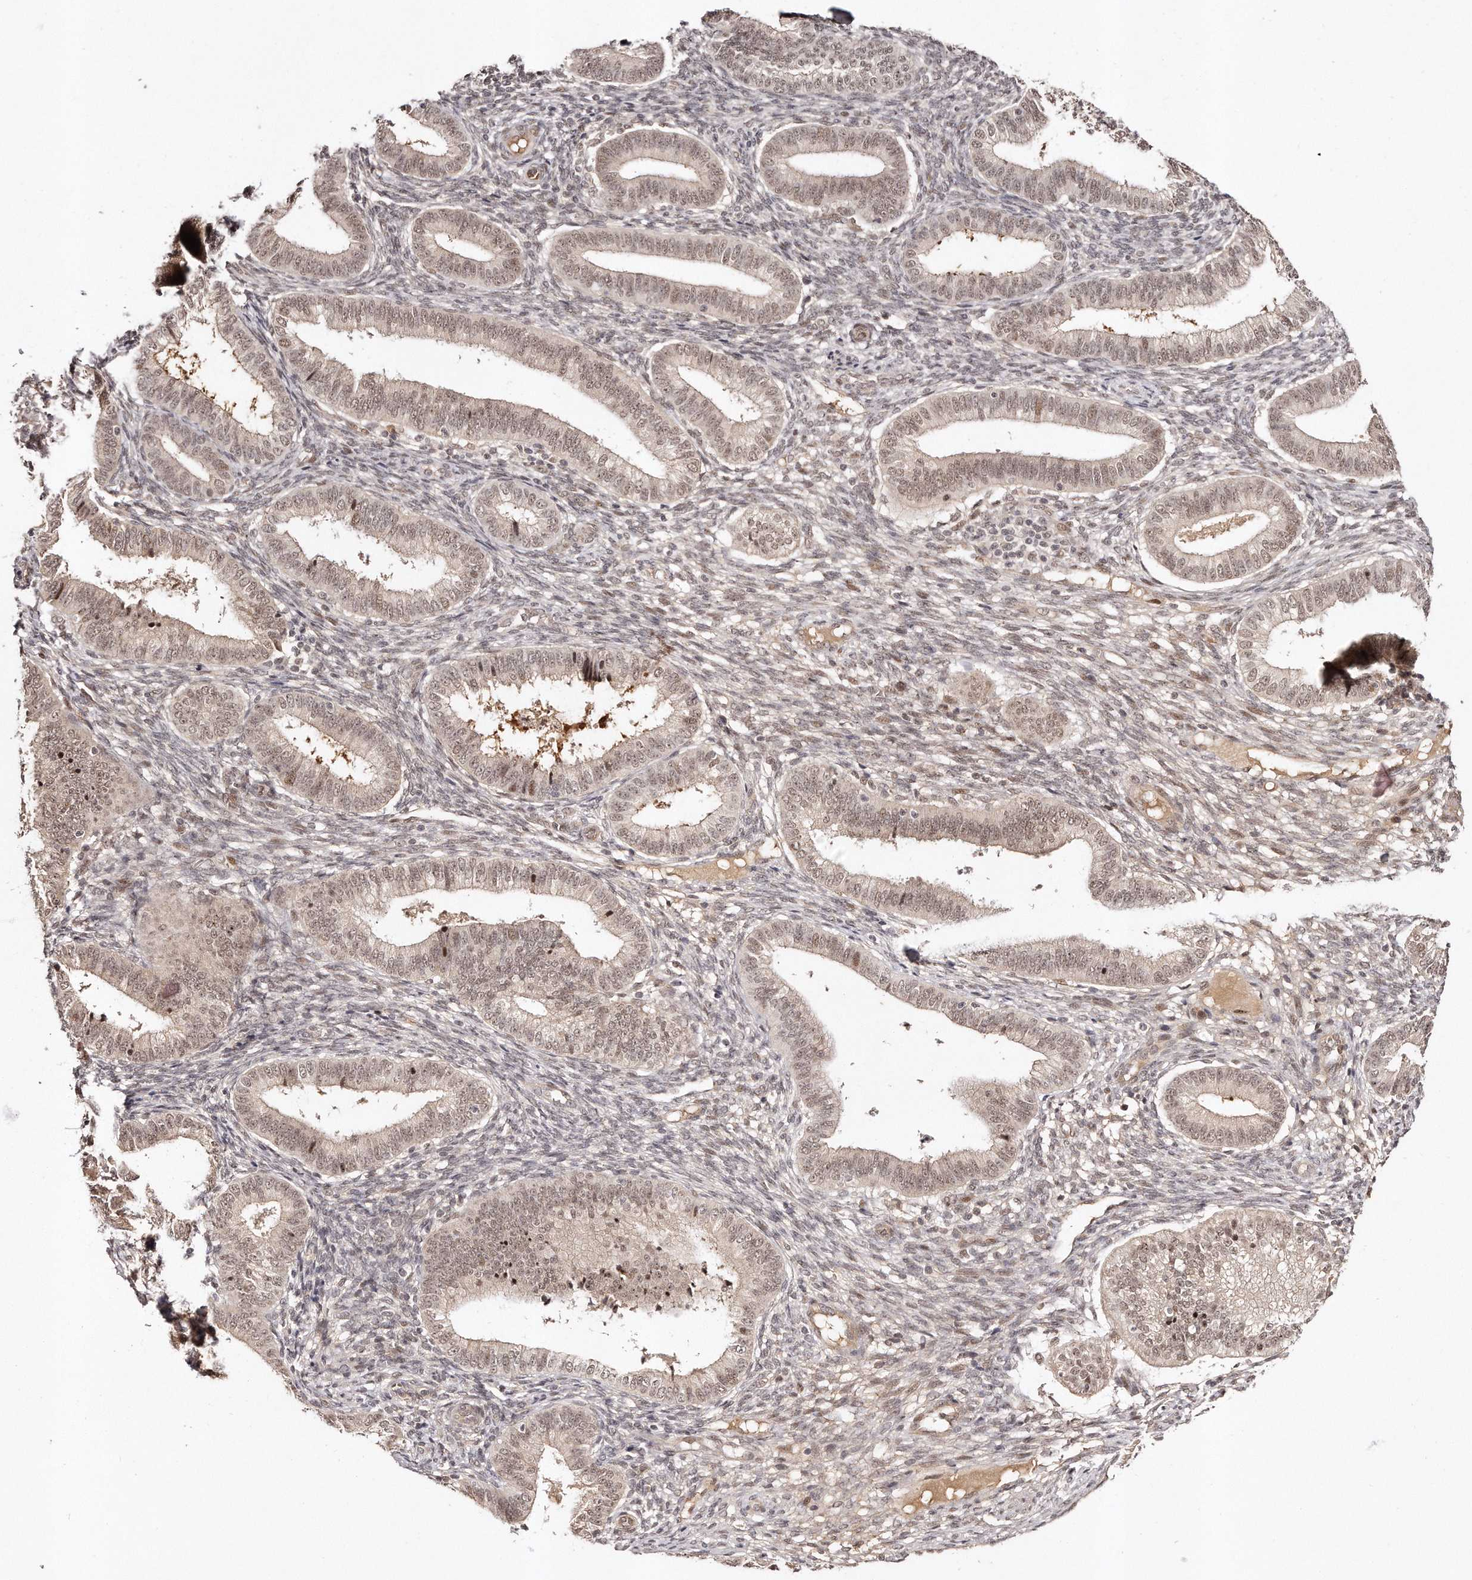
{"staining": {"intensity": "moderate", "quantity": "25%-75%", "location": "nuclear"}, "tissue": "endometrium", "cell_type": "Cells in endometrial stroma", "image_type": "normal", "snomed": [{"axis": "morphology", "description": "Normal tissue, NOS"}, {"axis": "topography", "description": "Endometrium"}], "caption": "Protein staining of unremarkable endometrium displays moderate nuclear expression in about 25%-75% of cells in endometrial stroma.", "gene": "SOX4", "patient": {"sex": "female", "age": 39}}